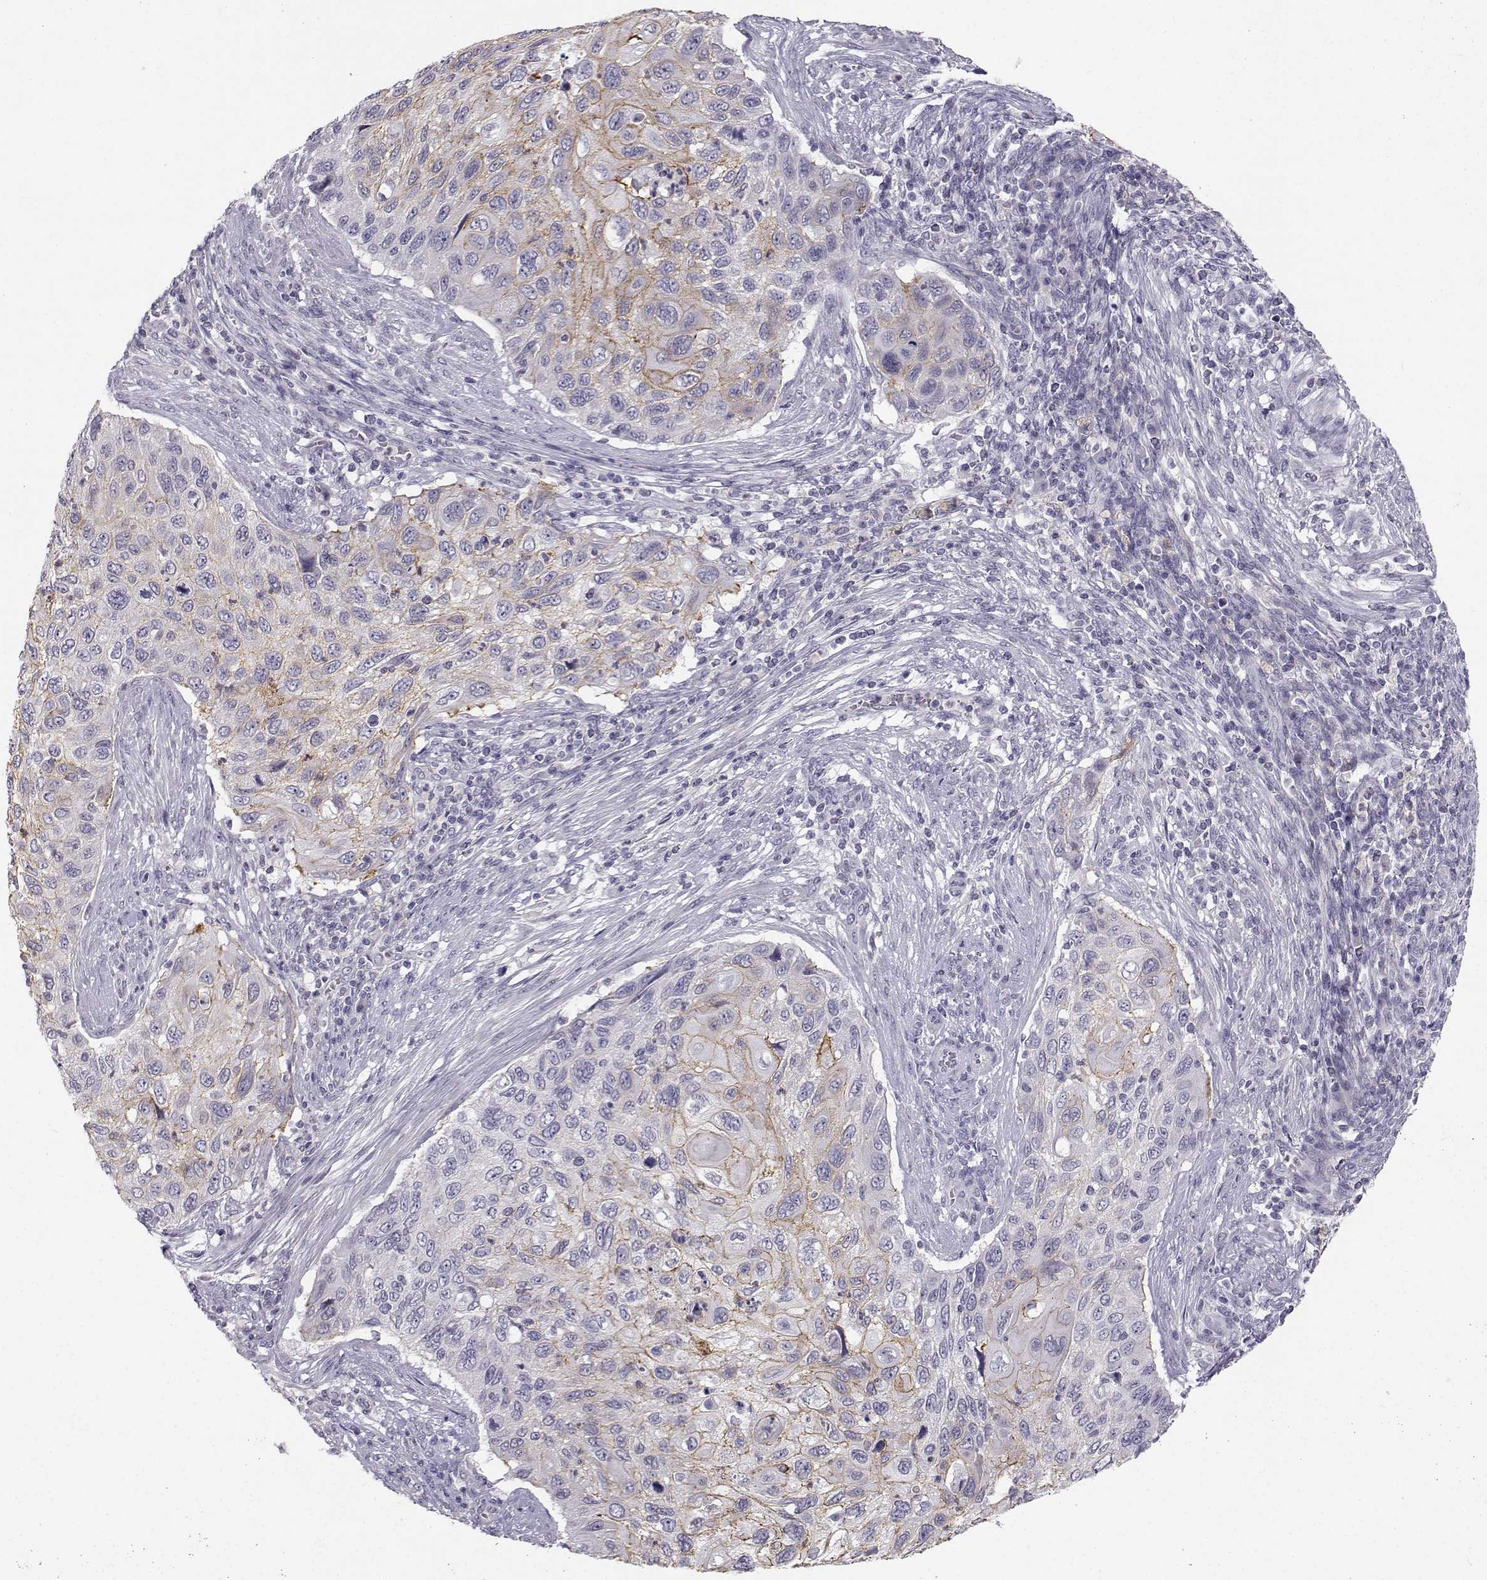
{"staining": {"intensity": "moderate", "quantity": "25%-75%", "location": "cytoplasmic/membranous"}, "tissue": "cervical cancer", "cell_type": "Tumor cells", "image_type": "cancer", "snomed": [{"axis": "morphology", "description": "Squamous cell carcinoma, NOS"}, {"axis": "topography", "description": "Cervix"}], "caption": "An image showing moderate cytoplasmic/membranous staining in about 25%-75% of tumor cells in cervical cancer, as visualized by brown immunohistochemical staining.", "gene": "ZNF185", "patient": {"sex": "female", "age": 70}}